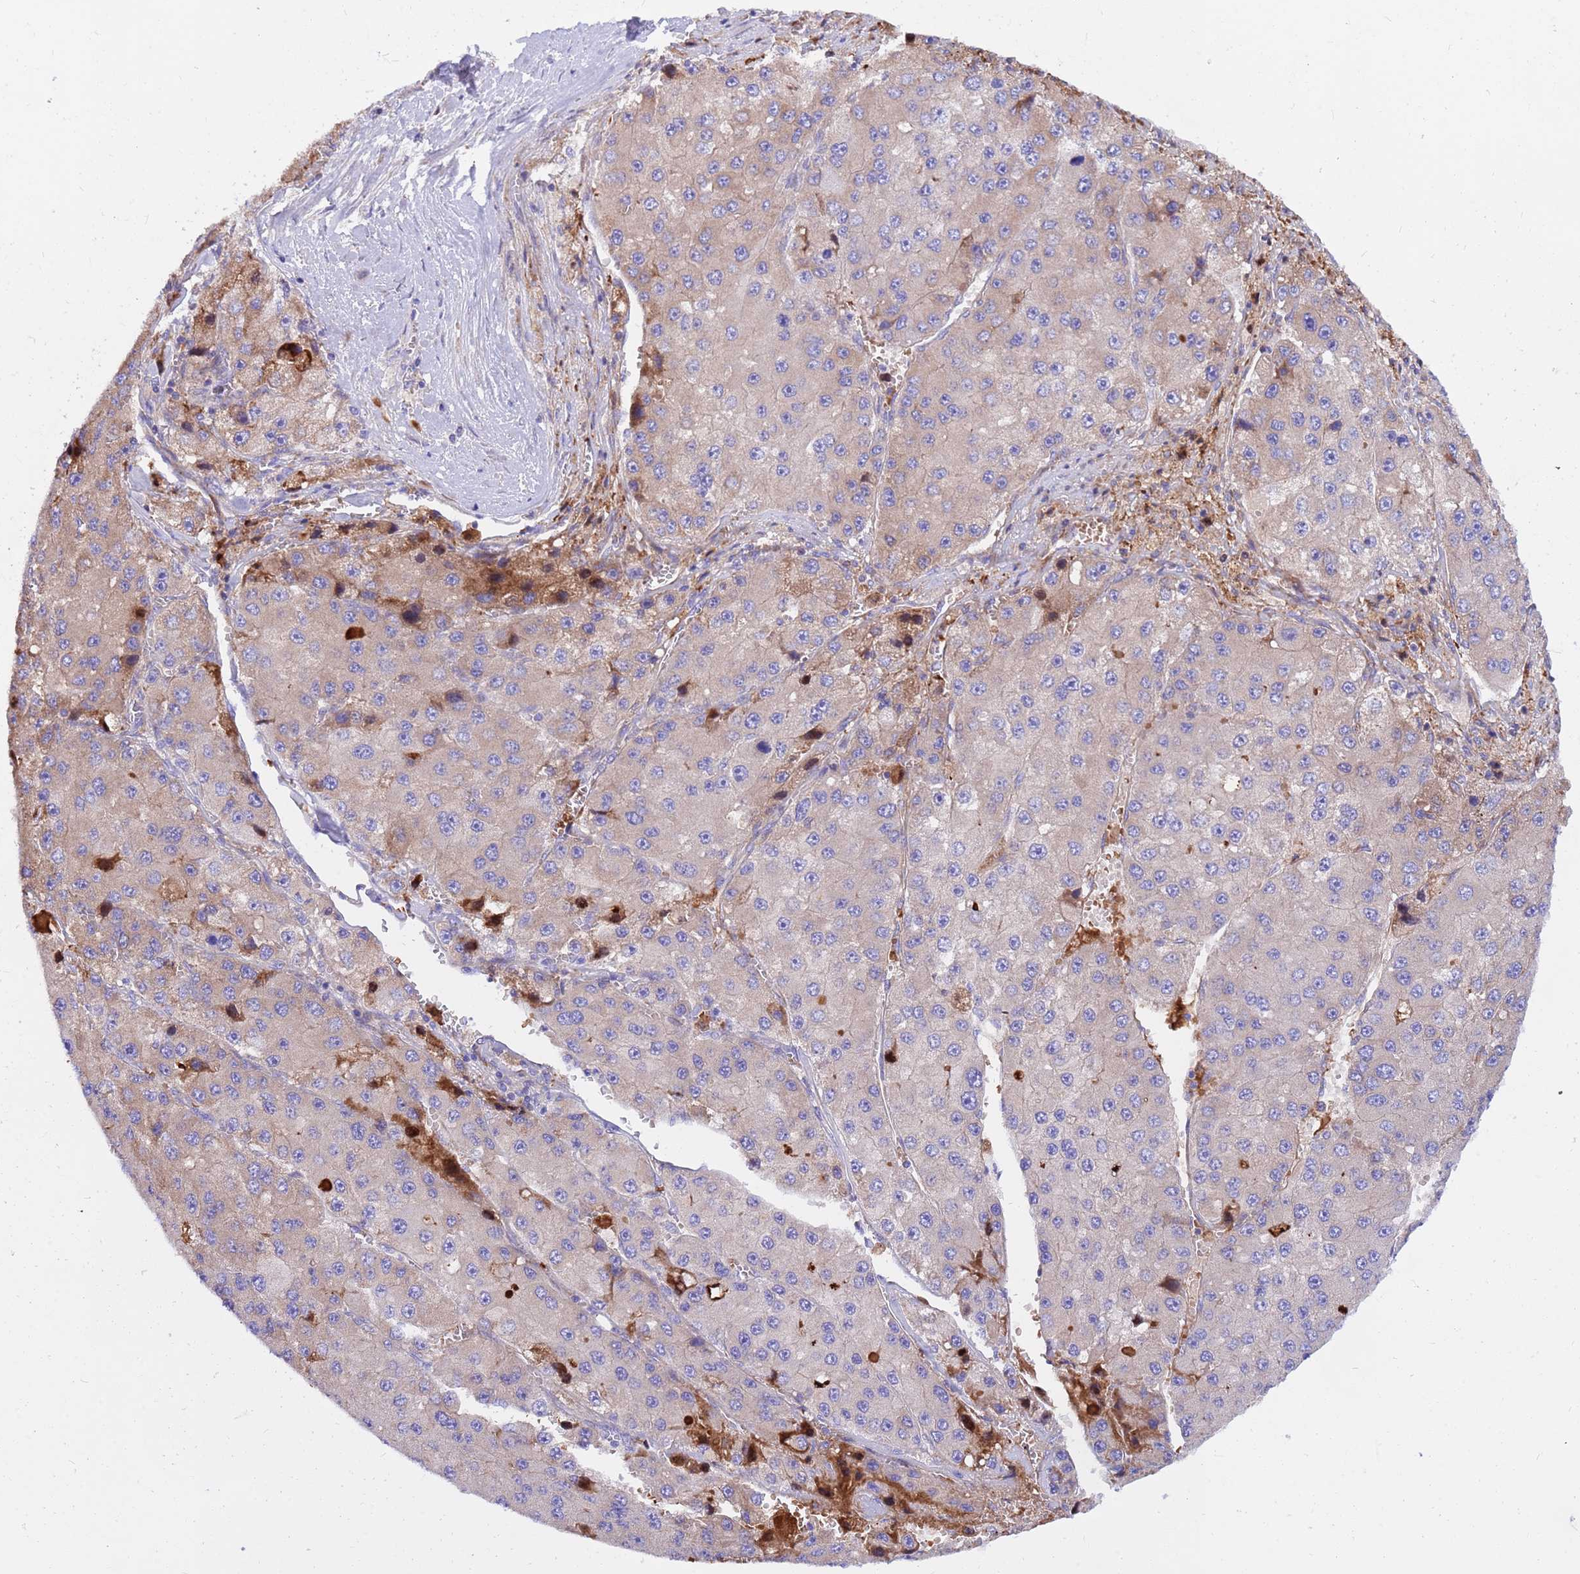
{"staining": {"intensity": "weak", "quantity": "<25%", "location": "cytoplasmic/membranous"}, "tissue": "liver cancer", "cell_type": "Tumor cells", "image_type": "cancer", "snomed": [{"axis": "morphology", "description": "Carcinoma, Hepatocellular, NOS"}, {"axis": "topography", "description": "Liver"}], "caption": "Hepatocellular carcinoma (liver) stained for a protein using immunohistochemistry demonstrates no positivity tumor cells.", "gene": "CRHBP", "patient": {"sex": "female", "age": 73}}